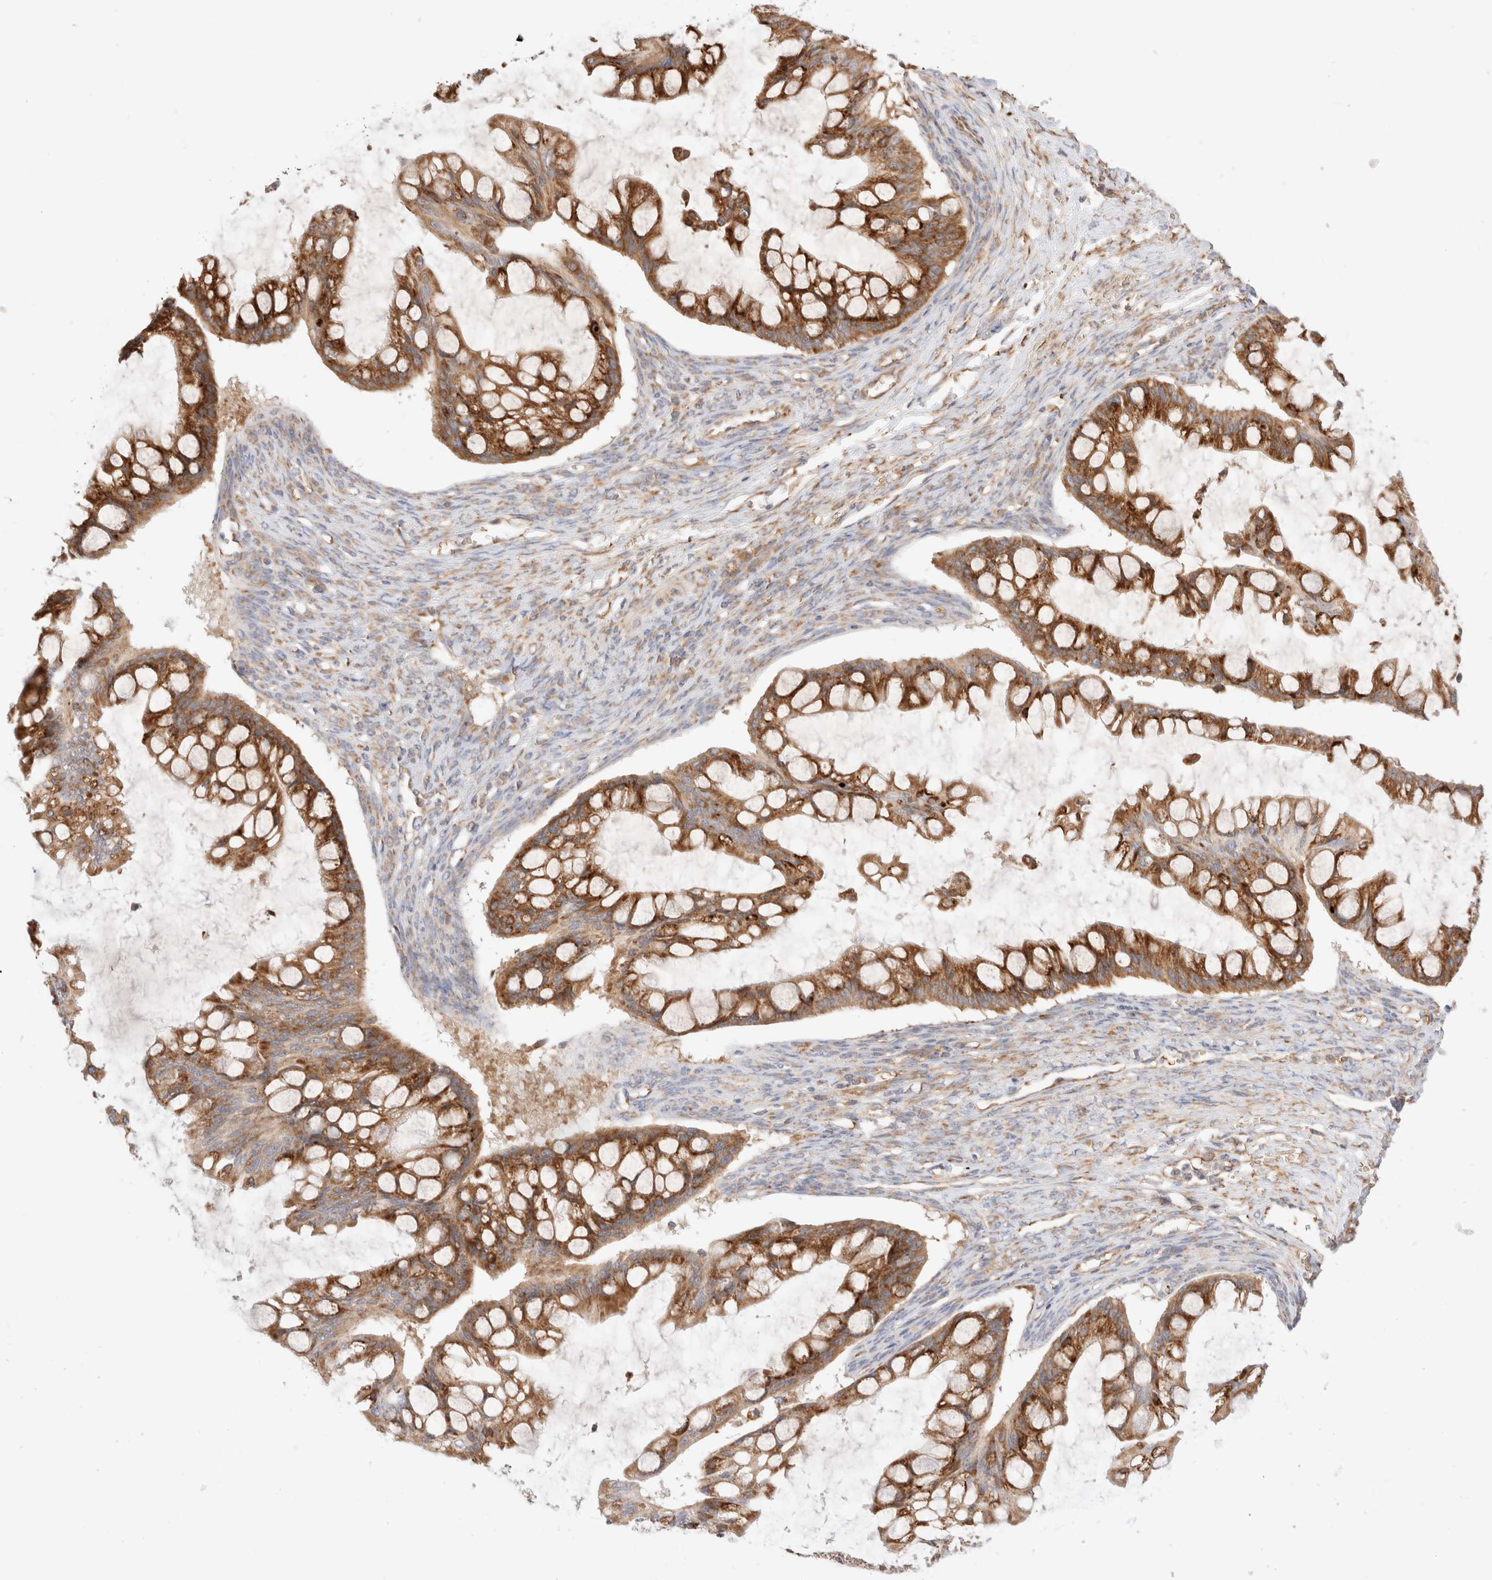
{"staining": {"intensity": "moderate", "quantity": ">75%", "location": "cytoplasmic/membranous"}, "tissue": "ovarian cancer", "cell_type": "Tumor cells", "image_type": "cancer", "snomed": [{"axis": "morphology", "description": "Cystadenocarcinoma, mucinous, NOS"}, {"axis": "topography", "description": "Ovary"}], "caption": "Protein staining of mucinous cystadenocarcinoma (ovarian) tissue shows moderate cytoplasmic/membranous staining in about >75% of tumor cells.", "gene": "UTS2B", "patient": {"sex": "female", "age": 73}}